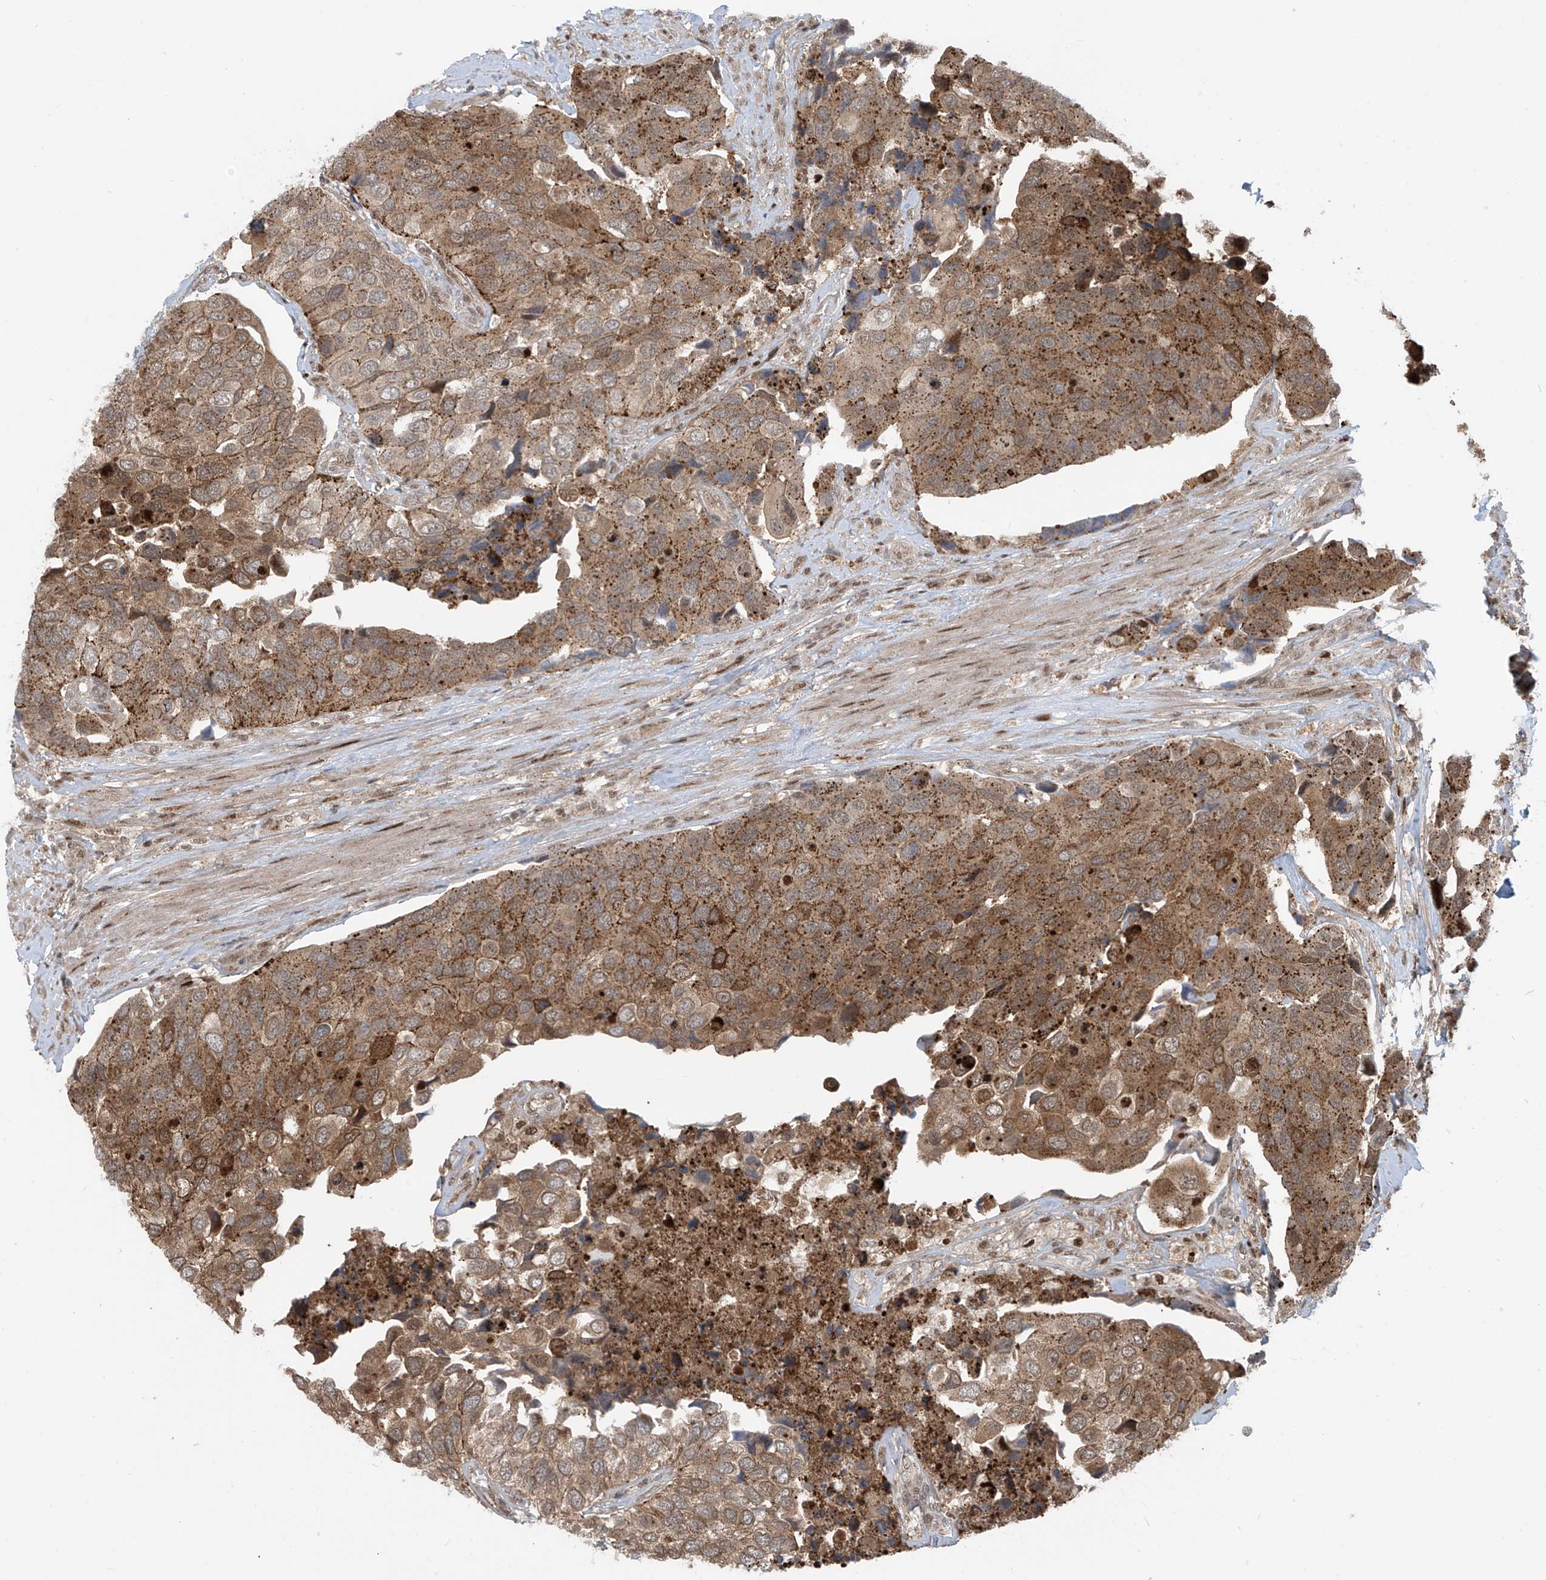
{"staining": {"intensity": "moderate", "quantity": ">75%", "location": "cytoplasmic/membranous,nuclear"}, "tissue": "urothelial cancer", "cell_type": "Tumor cells", "image_type": "cancer", "snomed": [{"axis": "morphology", "description": "Urothelial carcinoma, High grade"}, {"axis": "topography", "description": "Urinary bladder"}], "caption": "Moderate cytoplasmic/membranous and nuclear positivity for a protein is appreciated in approximately >75% of tumor cells of urothelial carcinoma (high-grade) using immunohistochemistry.", "gene": "LAGE3", "patient": {"sex": "male", "age": 74}}